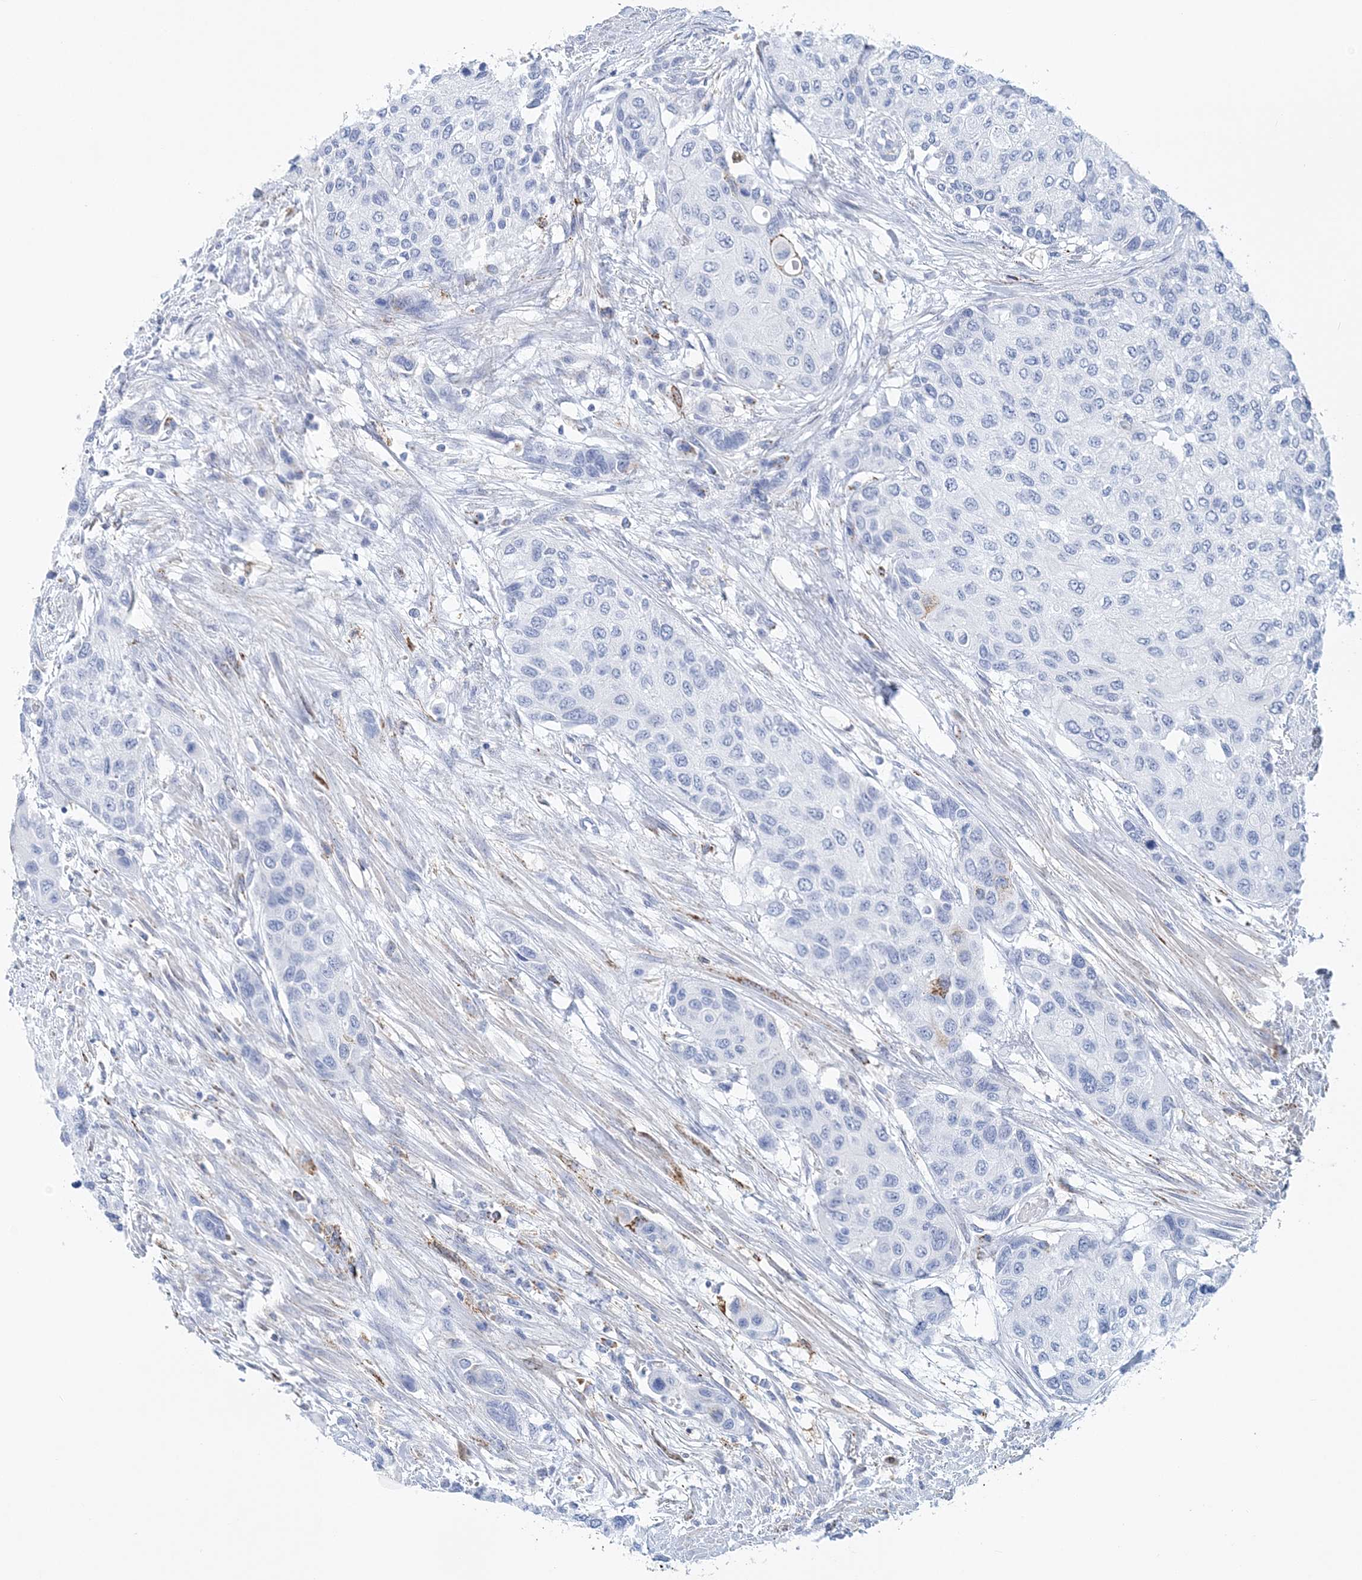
{"staining": {"intensity": "negative", "quantity": "none", "location": "none"}, "tissue": "urothelial cancer", "cell_type": "Tumor cells", "image_type": "cancer", "snomed": [{"axis": "morphology", "description": "Normal tissue, NOS"}, {"axis": "morphology", "description": "Urothelial carcinoma, High grade"}, {"axis": "topography", "description": "Vascular tissue"}, {"axis": "topography", "description": "Urinary bladder"}], "caption": "Immunohistochemistry (IHC) of high-grade urothelial carcinoma reveals no positivity in tumor cells. Nuclei are stained in blue.", "gene": "NKX6-1", "patient": {"sex": "female", "age": 56}}